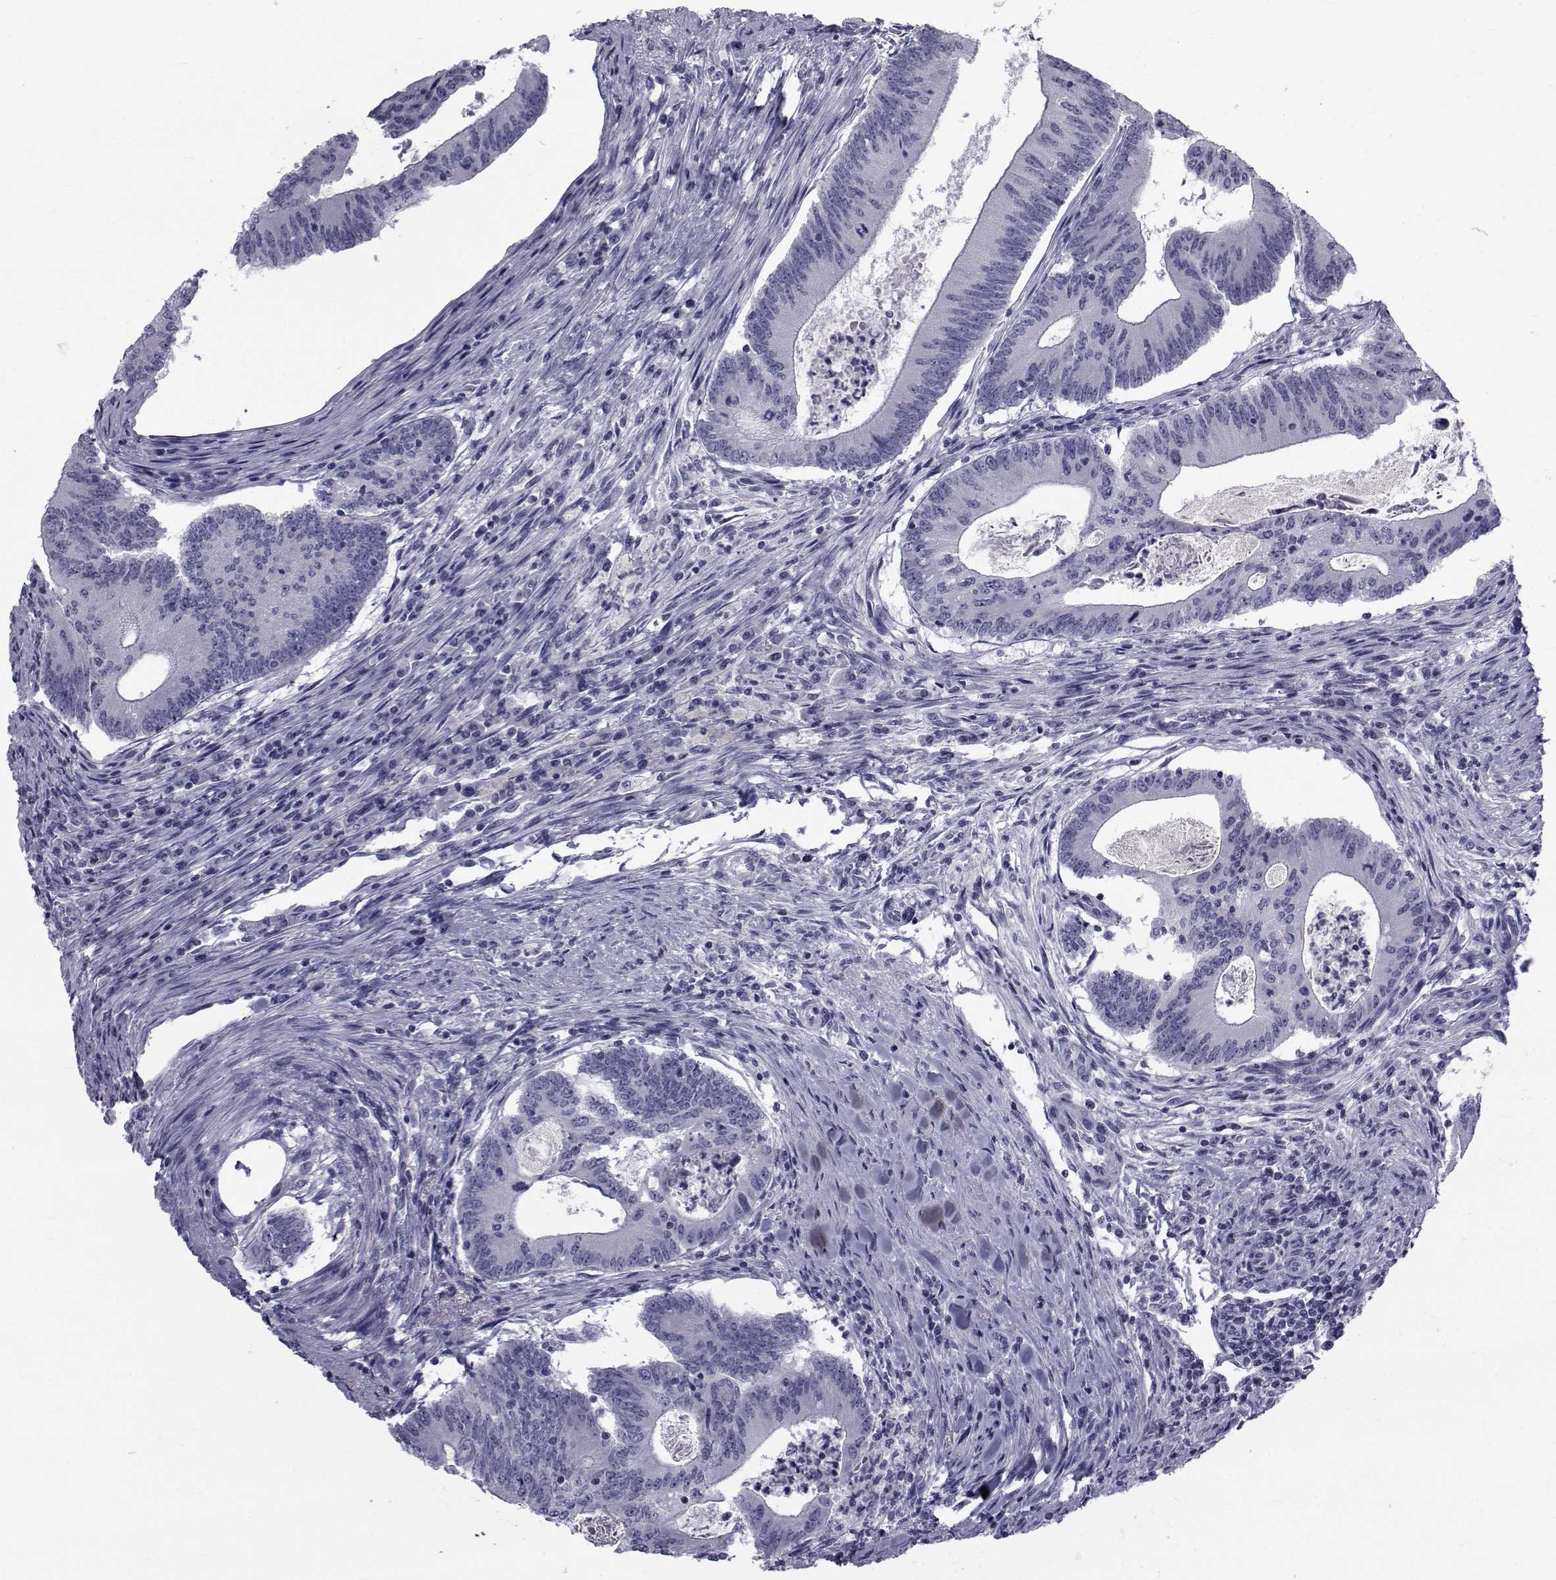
{"staining": {"intensity": "negative", "quantity": "none", "location": "none"}, "tissue": "colorectal cancer", "cell_type": "Tumor cells", "image_type": "cancer", "snomed": [{"axis": "morphology", "description": "Adenocarcinoma, NOS"}, {"axis": "topography", "description": "Colon"}], "caption": "The immunohistochemistry (IHC) histopathology image has no significant staining in tumor cells of colorectal adenocarcinoma tissue.", "gene": "FDXR", "patient": {"sex": "female", "age": 70}}